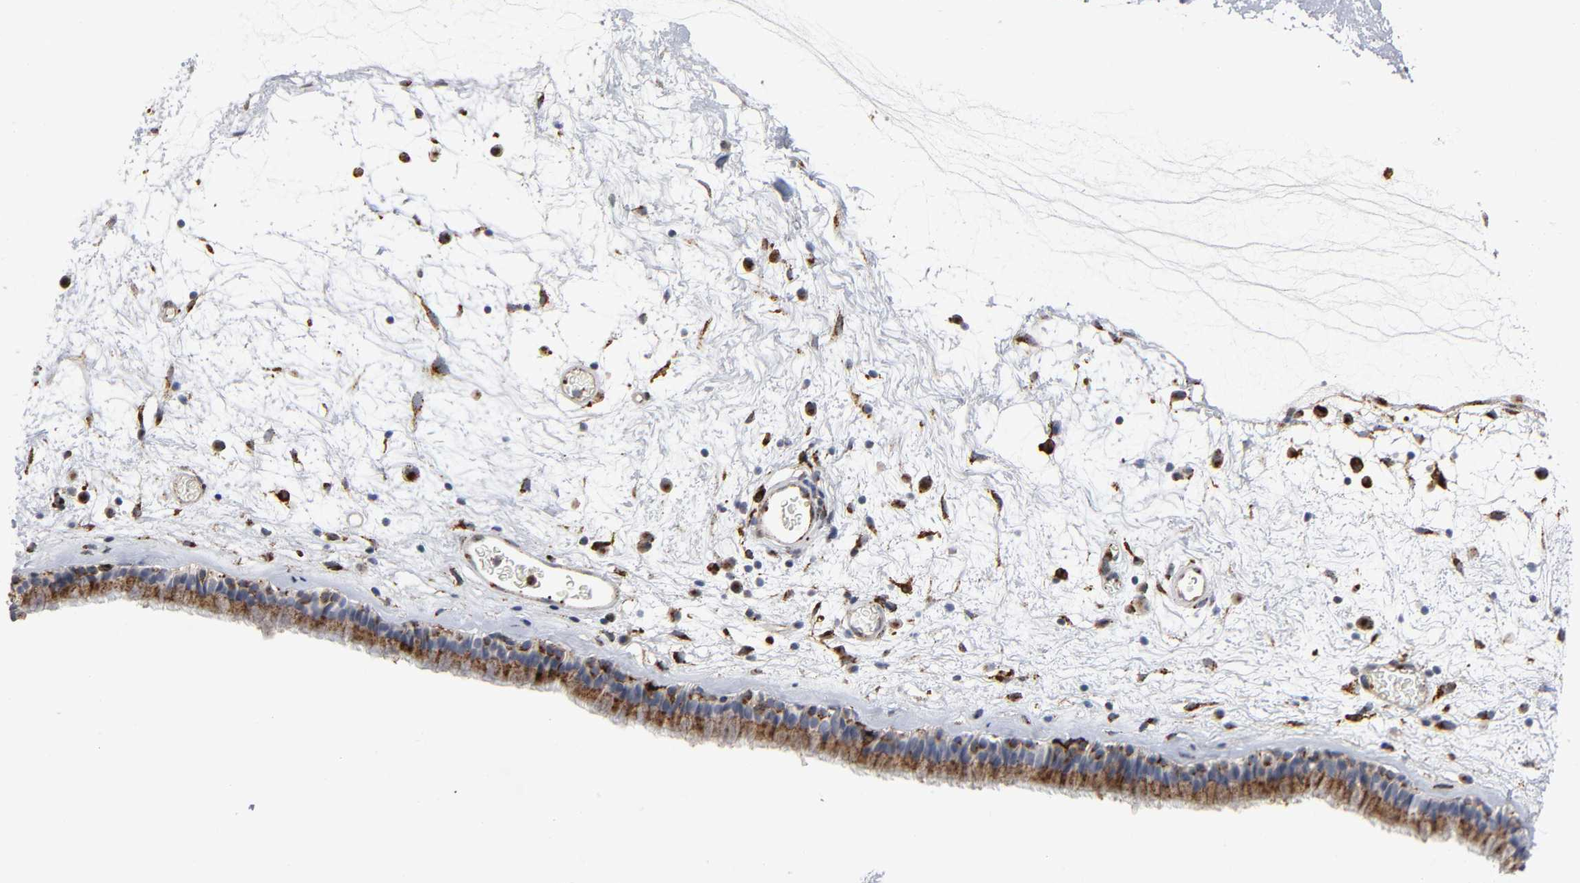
{"staining": {"intensity": "moderate", "quantity": ">75%", "location": "cytoplasmic/membranous"}, "tissue": "nasopharynx", "cell_type": "Respiratory epithelial cells", "image_type": "normal", "snomed": [{"axis": "morphology", "description": "Normal tissue, NOS"}, {"axis": "morphology", "description": "Inflammation, NOS"}, {"axis": "topography", "description": "Nasopharynx"}], "caption": "A micrograph showing moderate cytoplasmic/membranous expression in approximately >75% of respiratory epithelial cells in benign nasopharynx, as visualized by brown immunohistochemical staining.", "gene": "PSAP", "patient": {"sex": "male", "age": 48}}